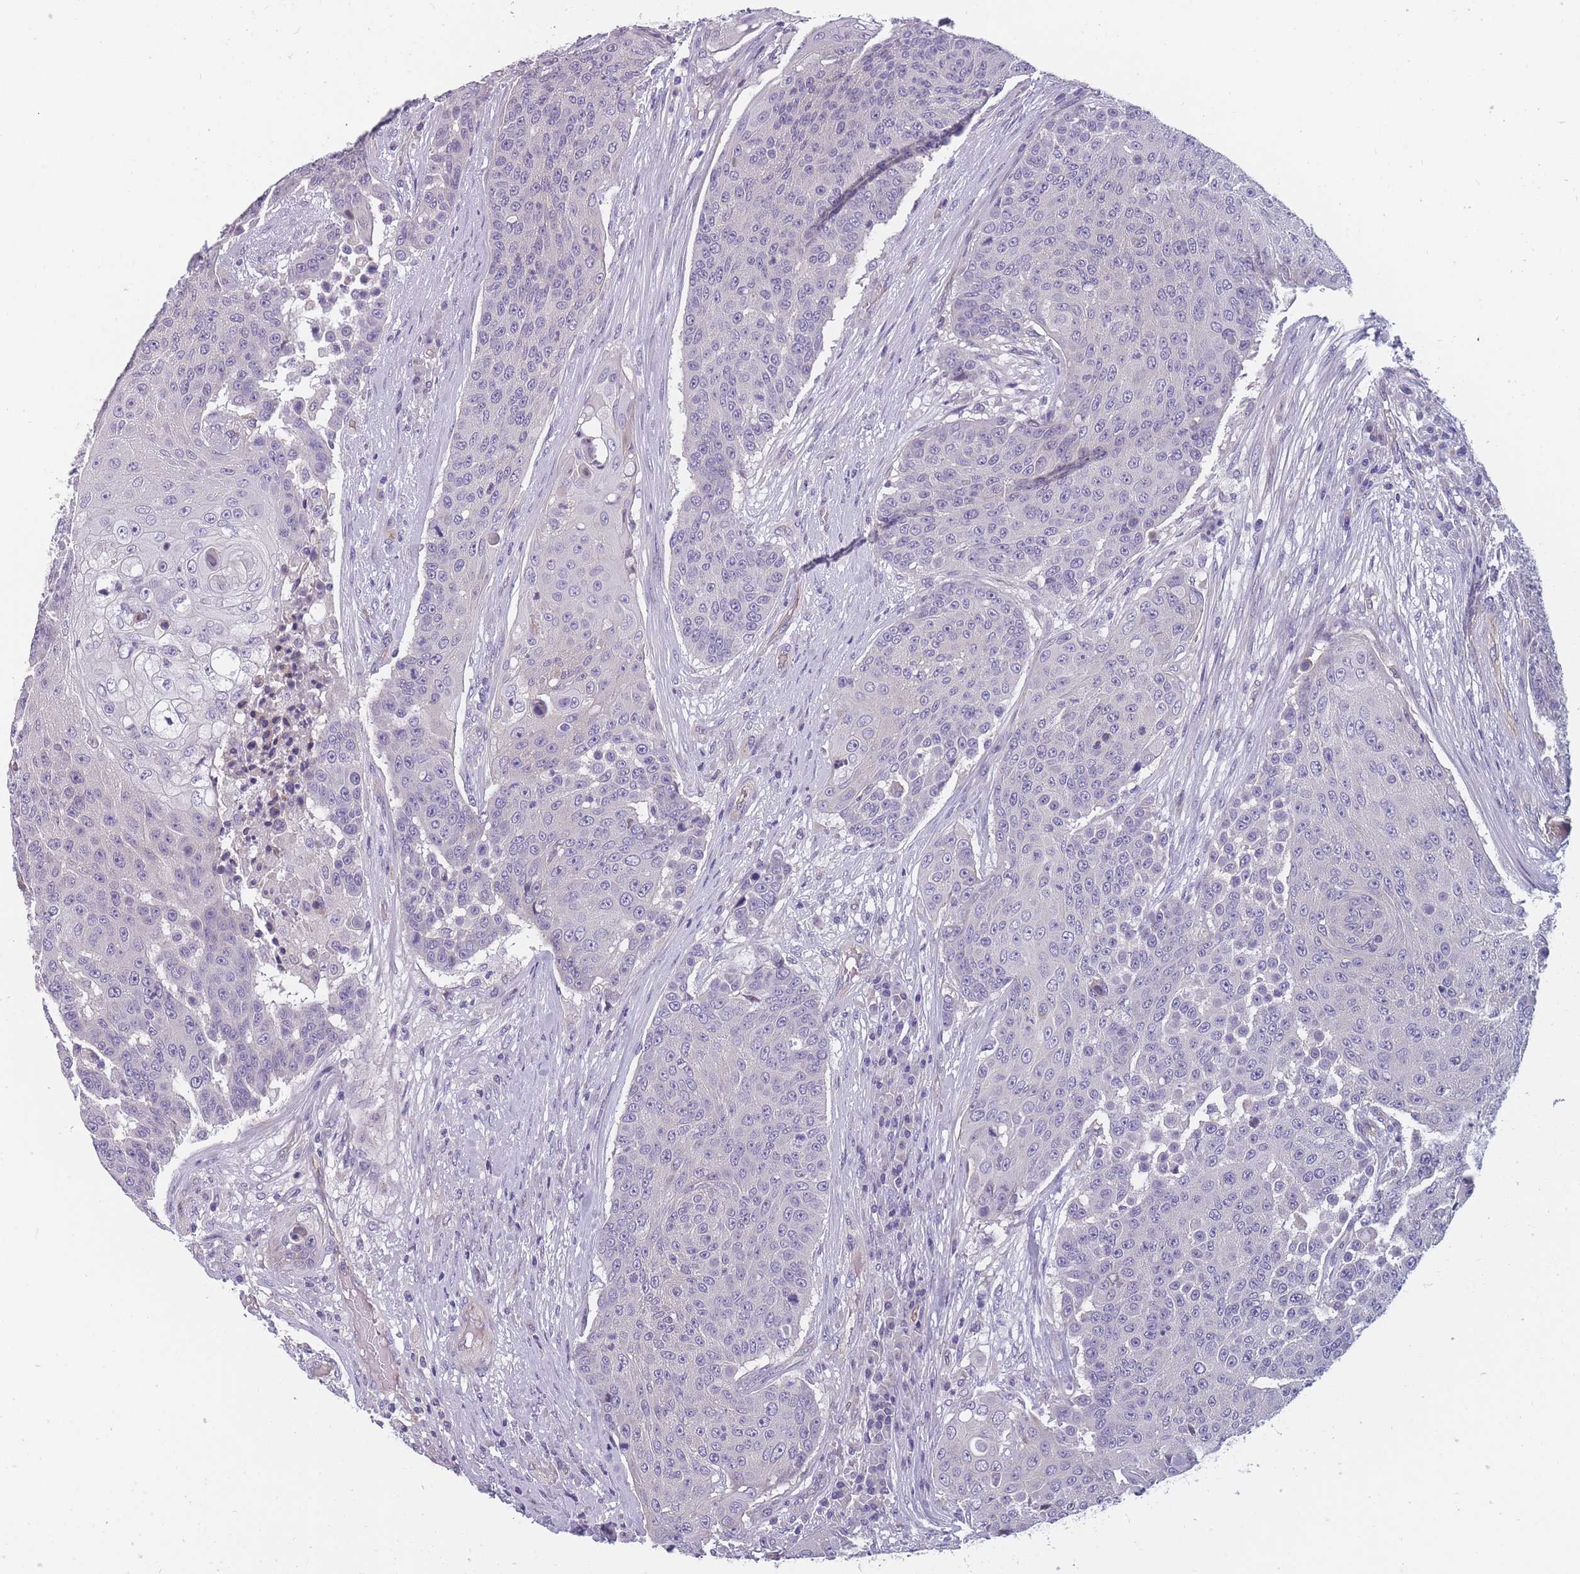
{"staining": {"intensity": "negative", "quantity": "none", "location": "none"}, "tissue": "urothelial cancer", "cell_type": "Tumor cells", "image_type": "cancer", "snomed": [{"axis": "morphology", "description": "Urothelial carcinoma, High grade"}, {"axis": "topography", "description": "Urinary bladder"}], "caption": "This is an immunohistochemistry (IHC) photomicrograph of urothelial carcinoma (high-grade). There is no positivity in tumor cells.", "gene": "FAM83F", "patient": {"sex": "female", "age": 63}}